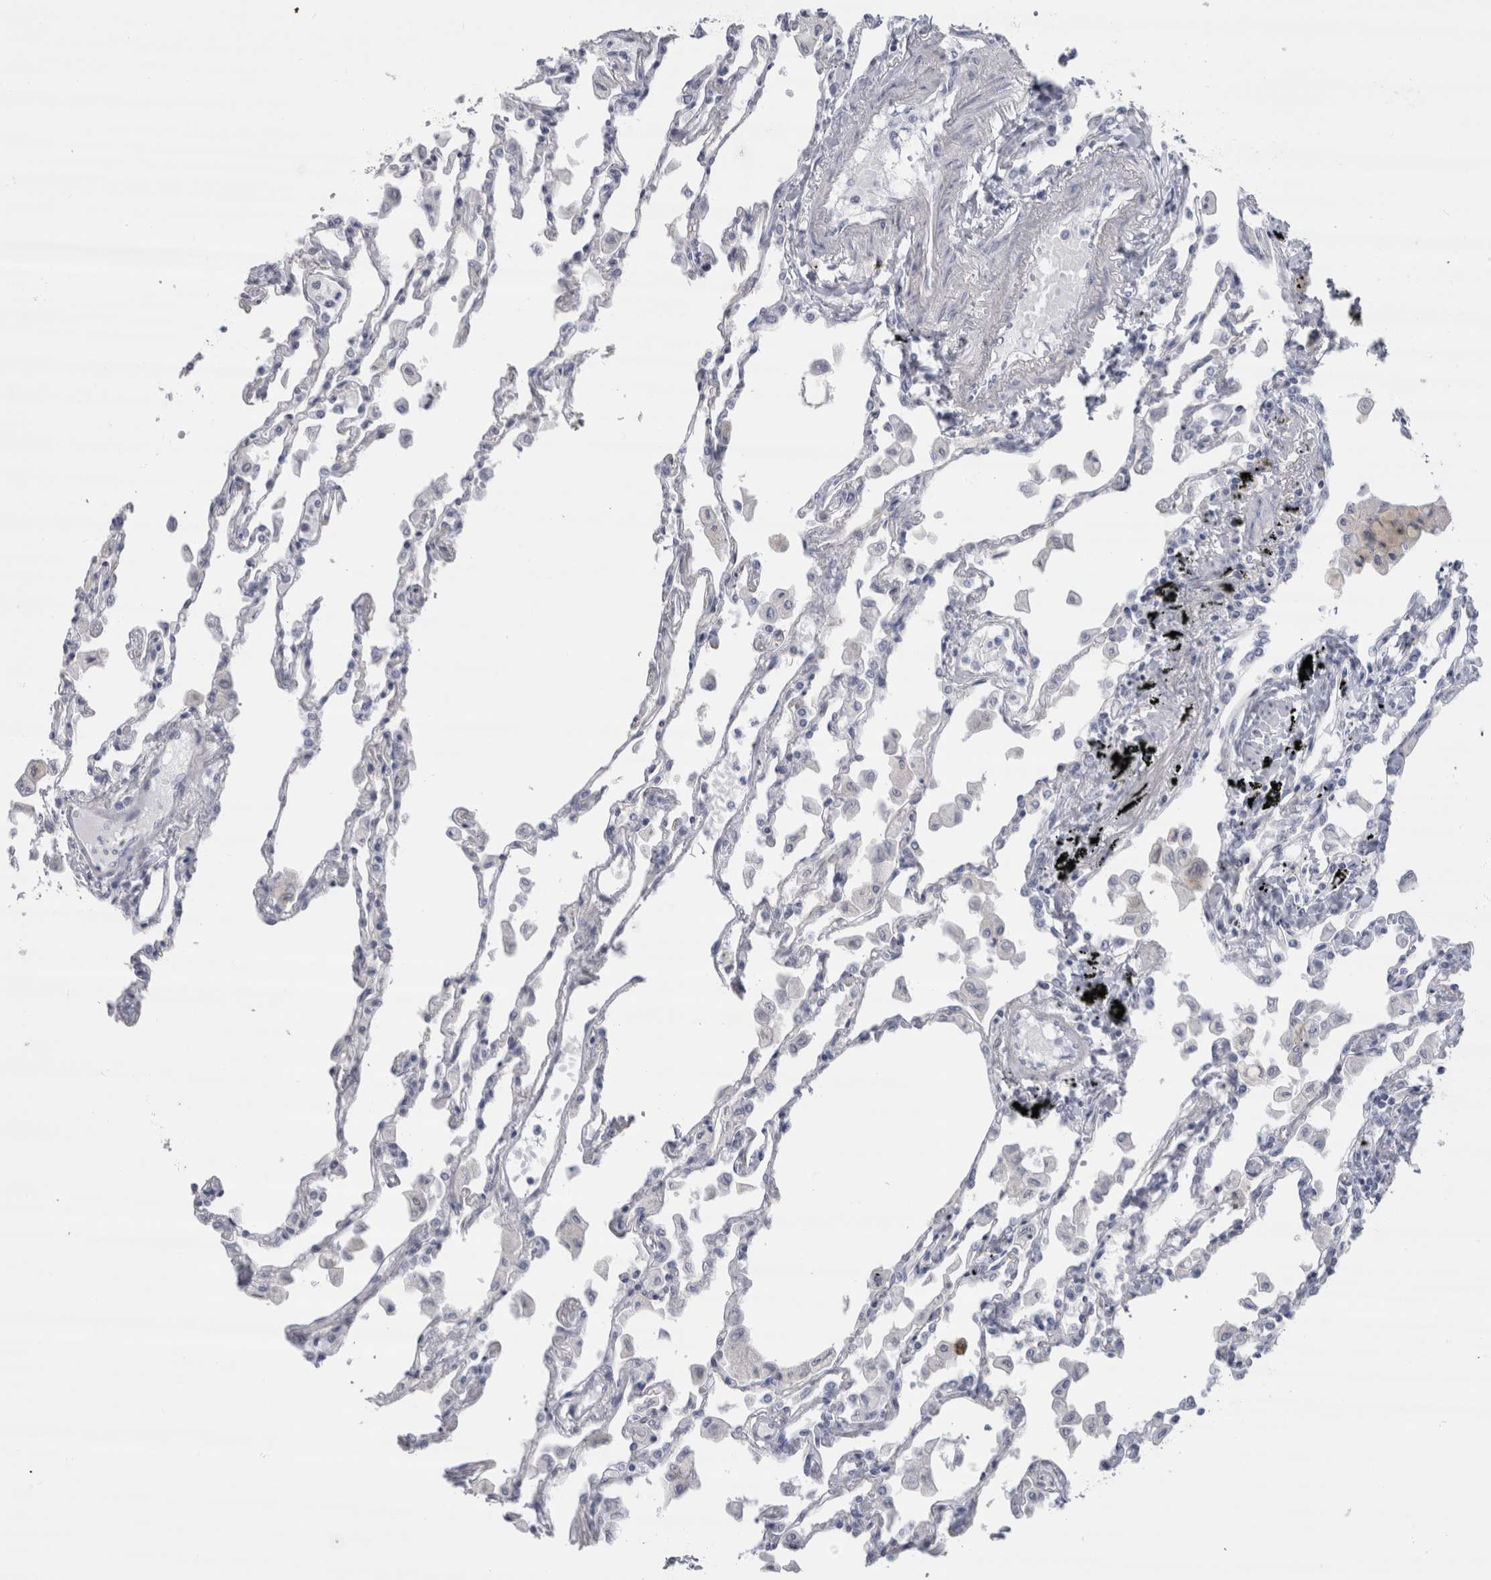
{"staining": {"intensity": "negative", "quantity": "none", "location": "none"}, "tissue": "lung", "cell_type": "Alveolar cells", "image_type": "normal", "snomed": [{"axis": "morphology", "description": "Normal tissue, NOS"}, {"axis": "topography", "description": "Bronchus"}, {"axis": "topography", "description": "Lung"}], "caption": "Unremarkable lung was stained to show a protein in brown. There is no significant positivity in alveolar cells. (Immunohistochemistry, brightfield microscopy, high magnification).", "gene": "CDH17", "patient": {"sex": "female", "age": 49}}